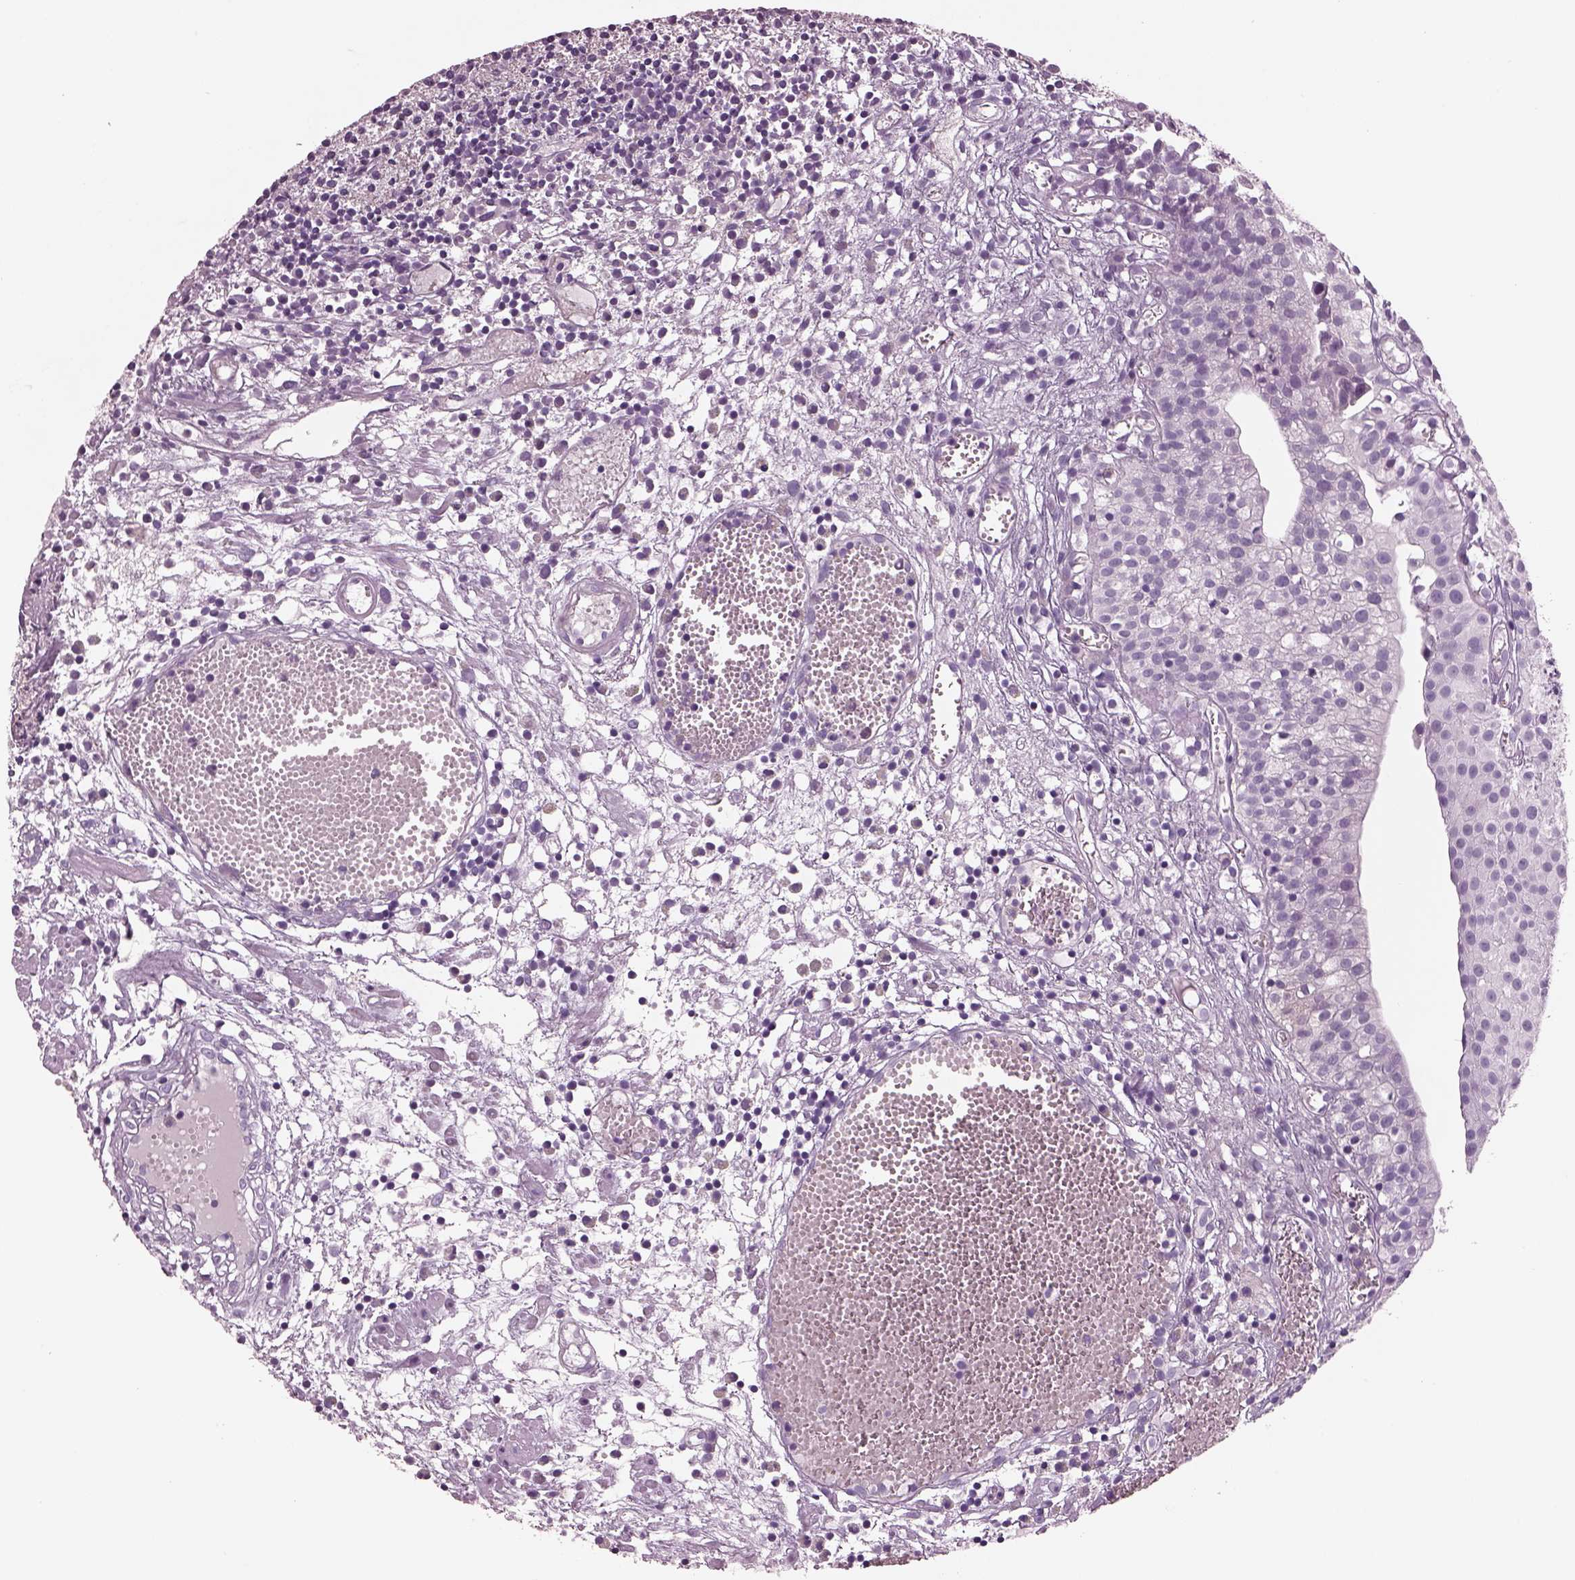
{"staining": {"intensity": "negative", "quantity": "none", "location": "none"}, "tissue": "urothelial cancer", "cell_type": "Tumor cells", "image_type": "cancer", "snomed": [{"axis": "morphology", "description": "Urothelial carcinoma, Low grade"}, {"axis": "topography", "description": "Urinary bladder"}], "caption": "Tumor cells are negative for brown protein staining in urothelial cancer.", "gene": "CYLC1", "patient": {"sex": "male", "age": 79}}